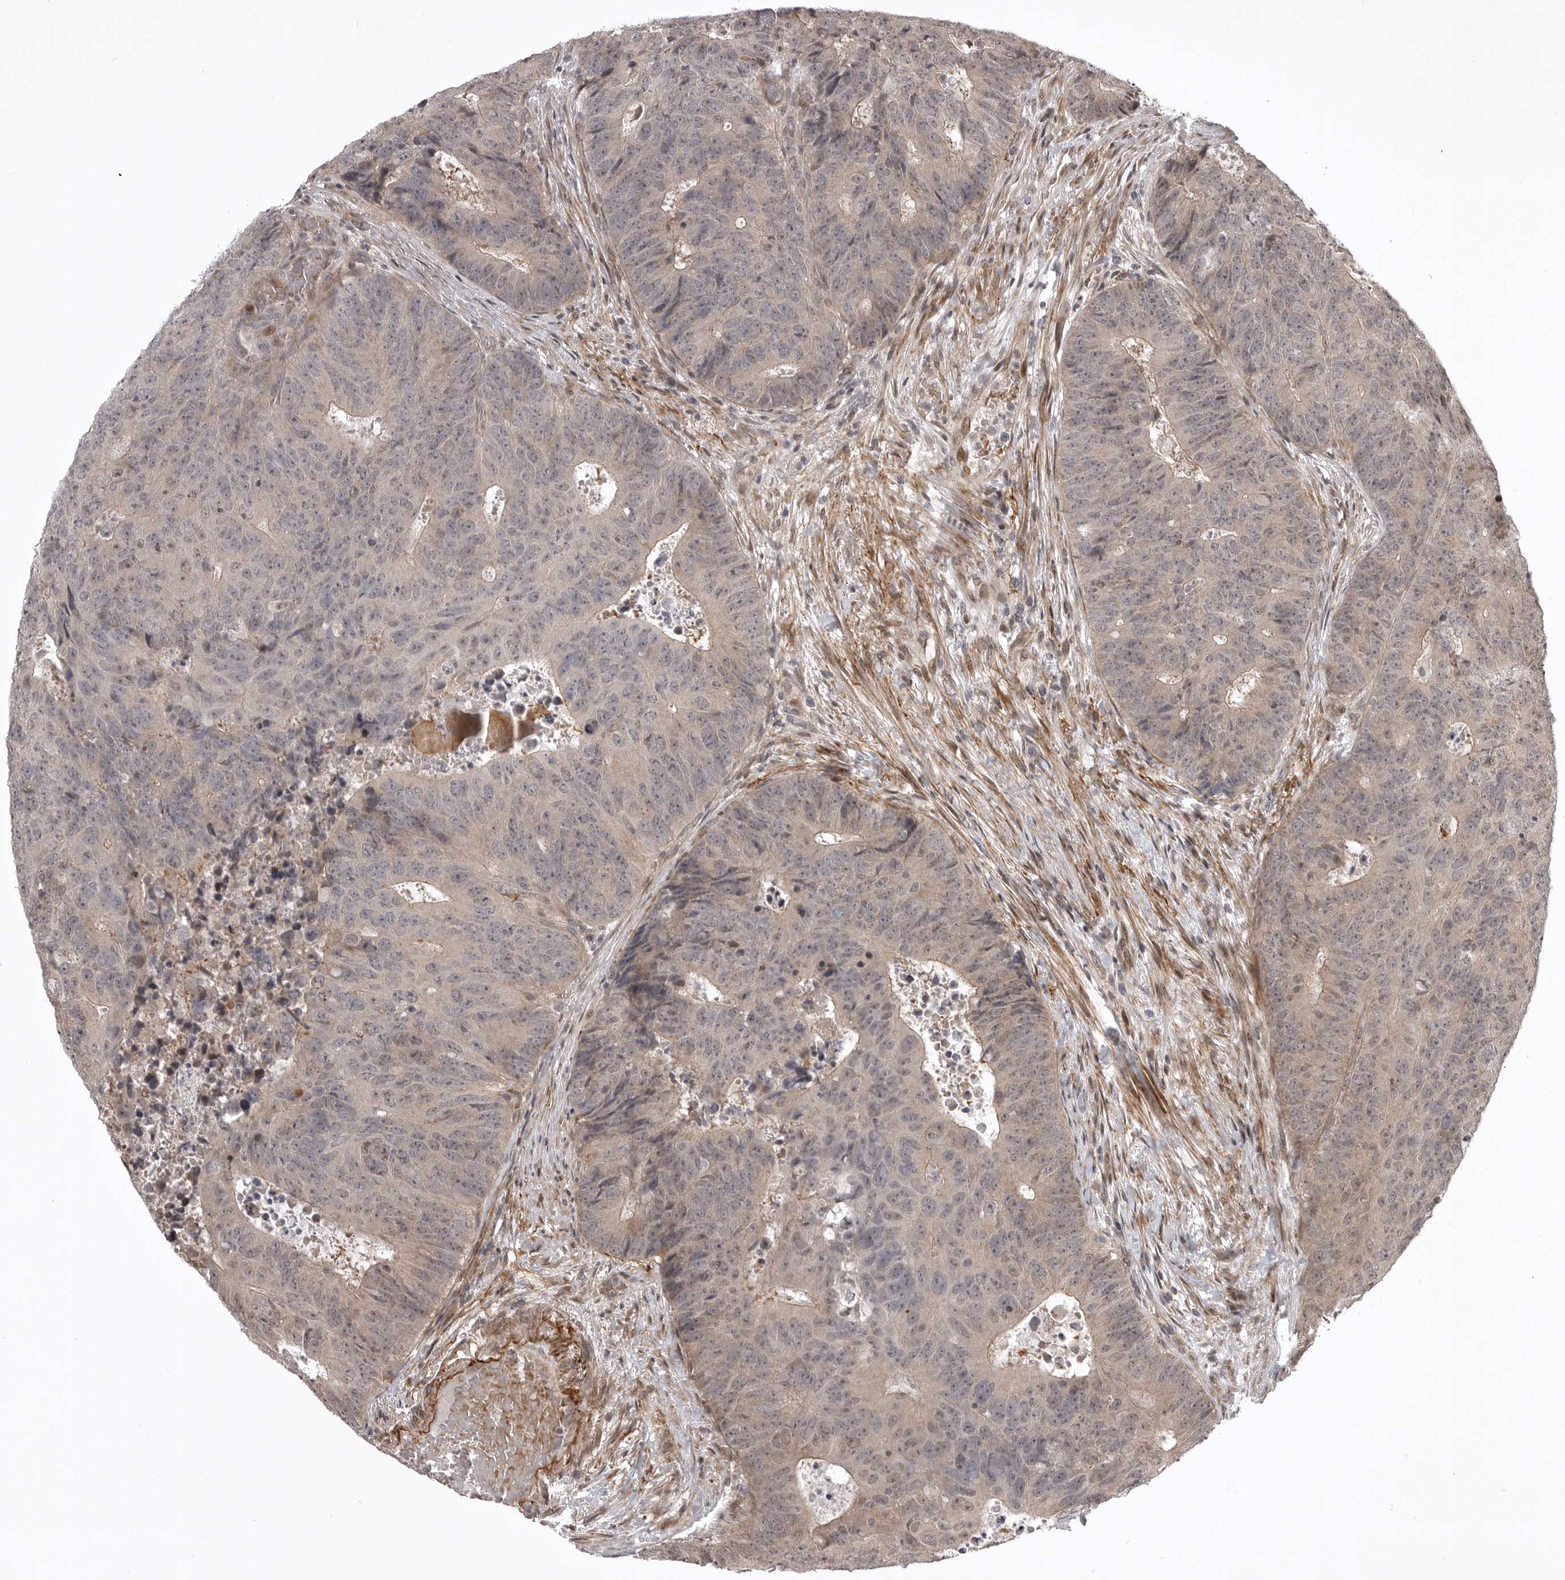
{"staining": {"intensity": "weak", "quantity": "25%-75%", "location": "cytoplasmic/membranous"}, "tissue": "colorectal cancer", "cell_type": "Tumor cells", "image_type": "cancer", "snomed": [{"axis": "morphology", "description": "Adenocarcinoma, NOS"}, {"axis": "topography", "description": "Colon"}], "caption": "DAB immunohistochemical staining of adenocarcinoma (colorectal) reveals weak cytoplasmic/membranous protein positivity in approximately 25%-75% of tumor cells.", "gene": "SNX16", "patient": {"sex": "male", "age": 87}}